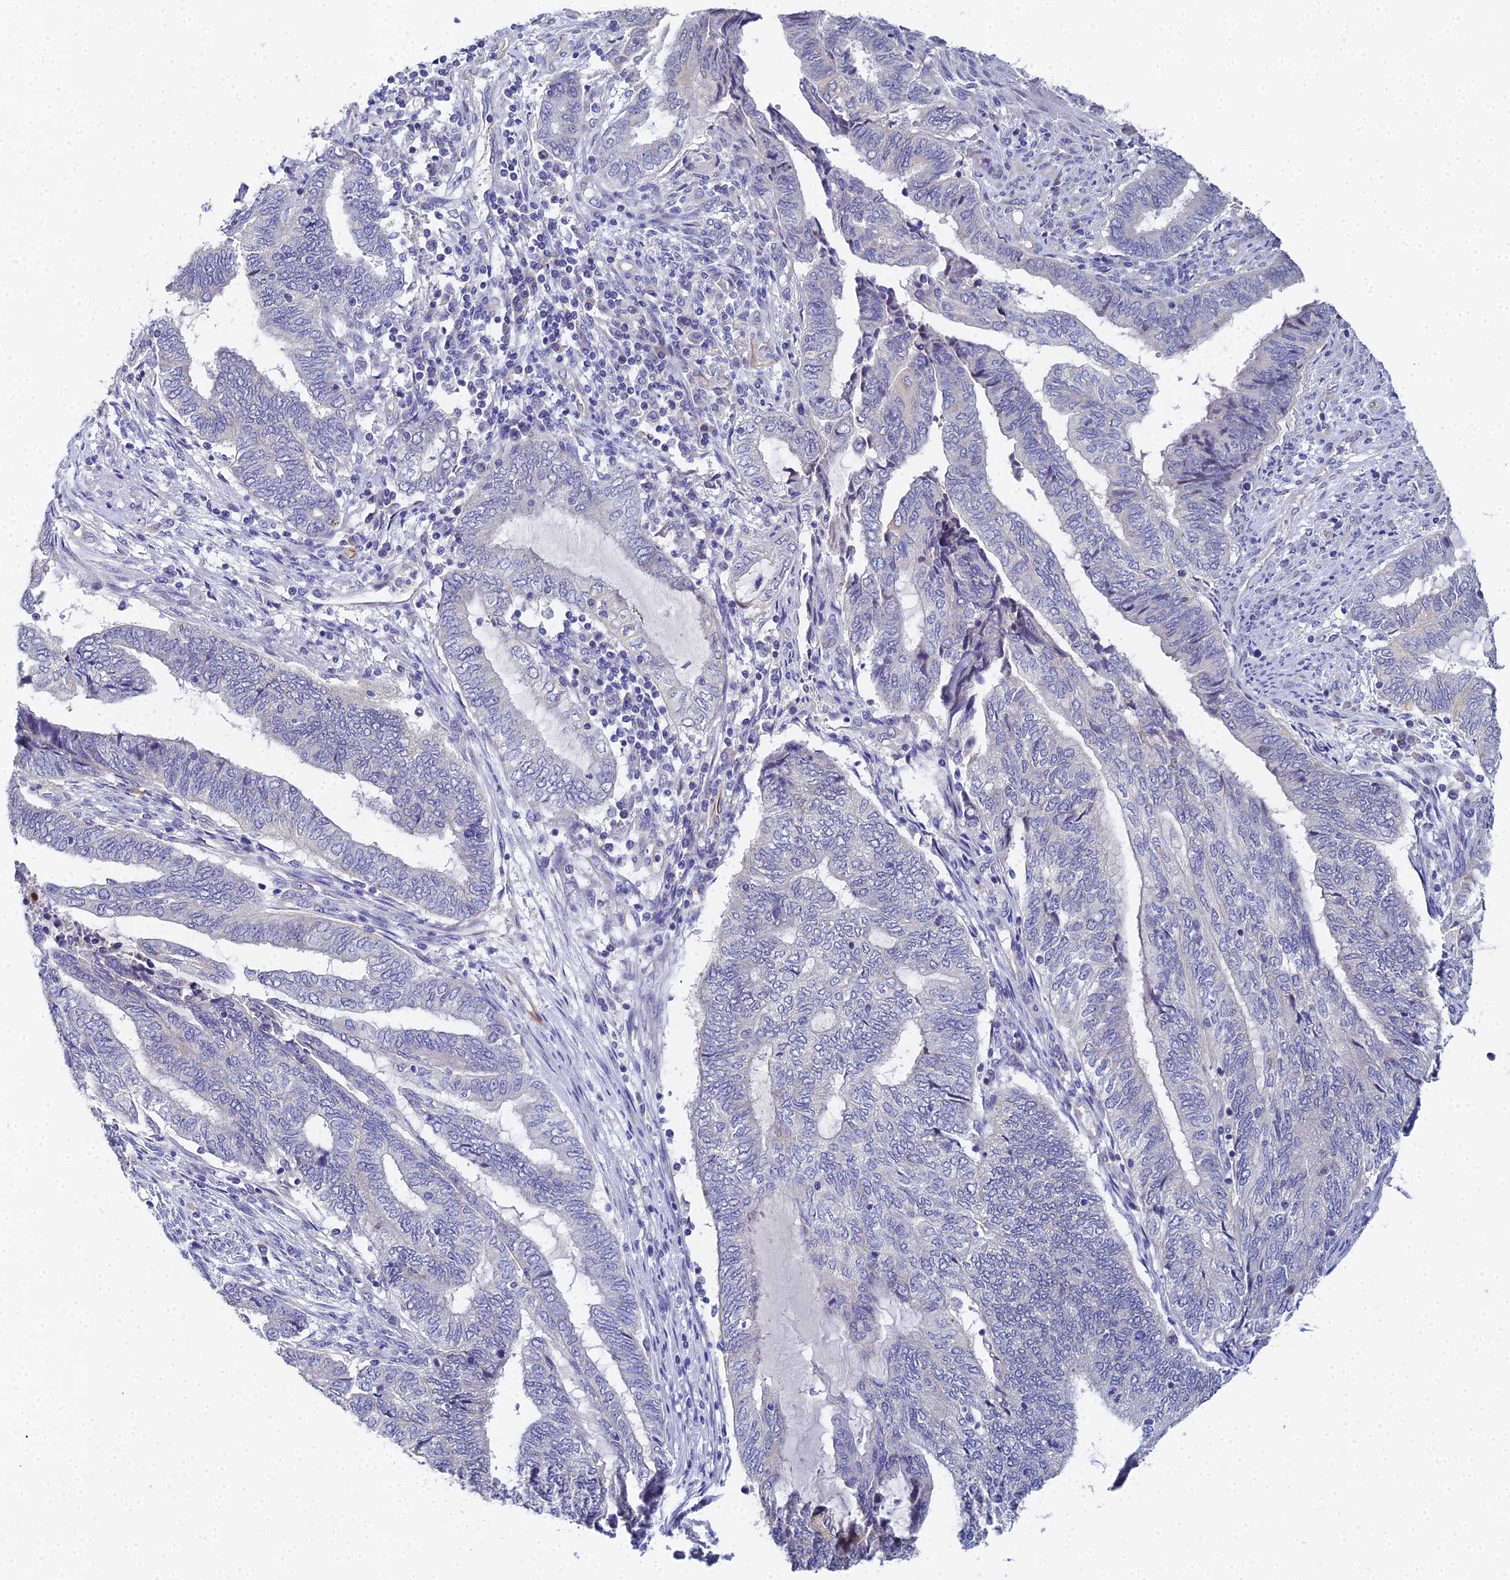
{"staining": {"intensity": "negative", "quantity": "none", "location": "none"}, "tissue": "endometrial cancer", "cell_type": "Tumor cells", "image_type": "cancer", "snomed": [{"axis": "morphology", "description": "Adenocarcinoma, NOS"}, {"axis": "topography", "description": "Uterus"}, {"axis": "topography", "description": "Endometrium"}], "caption": "The image shows no staining of tumor cells in endometrial adenocarcinoma.", "gene": "ENSG00000268674", "patient": {"sex": "female", "age": 70}}